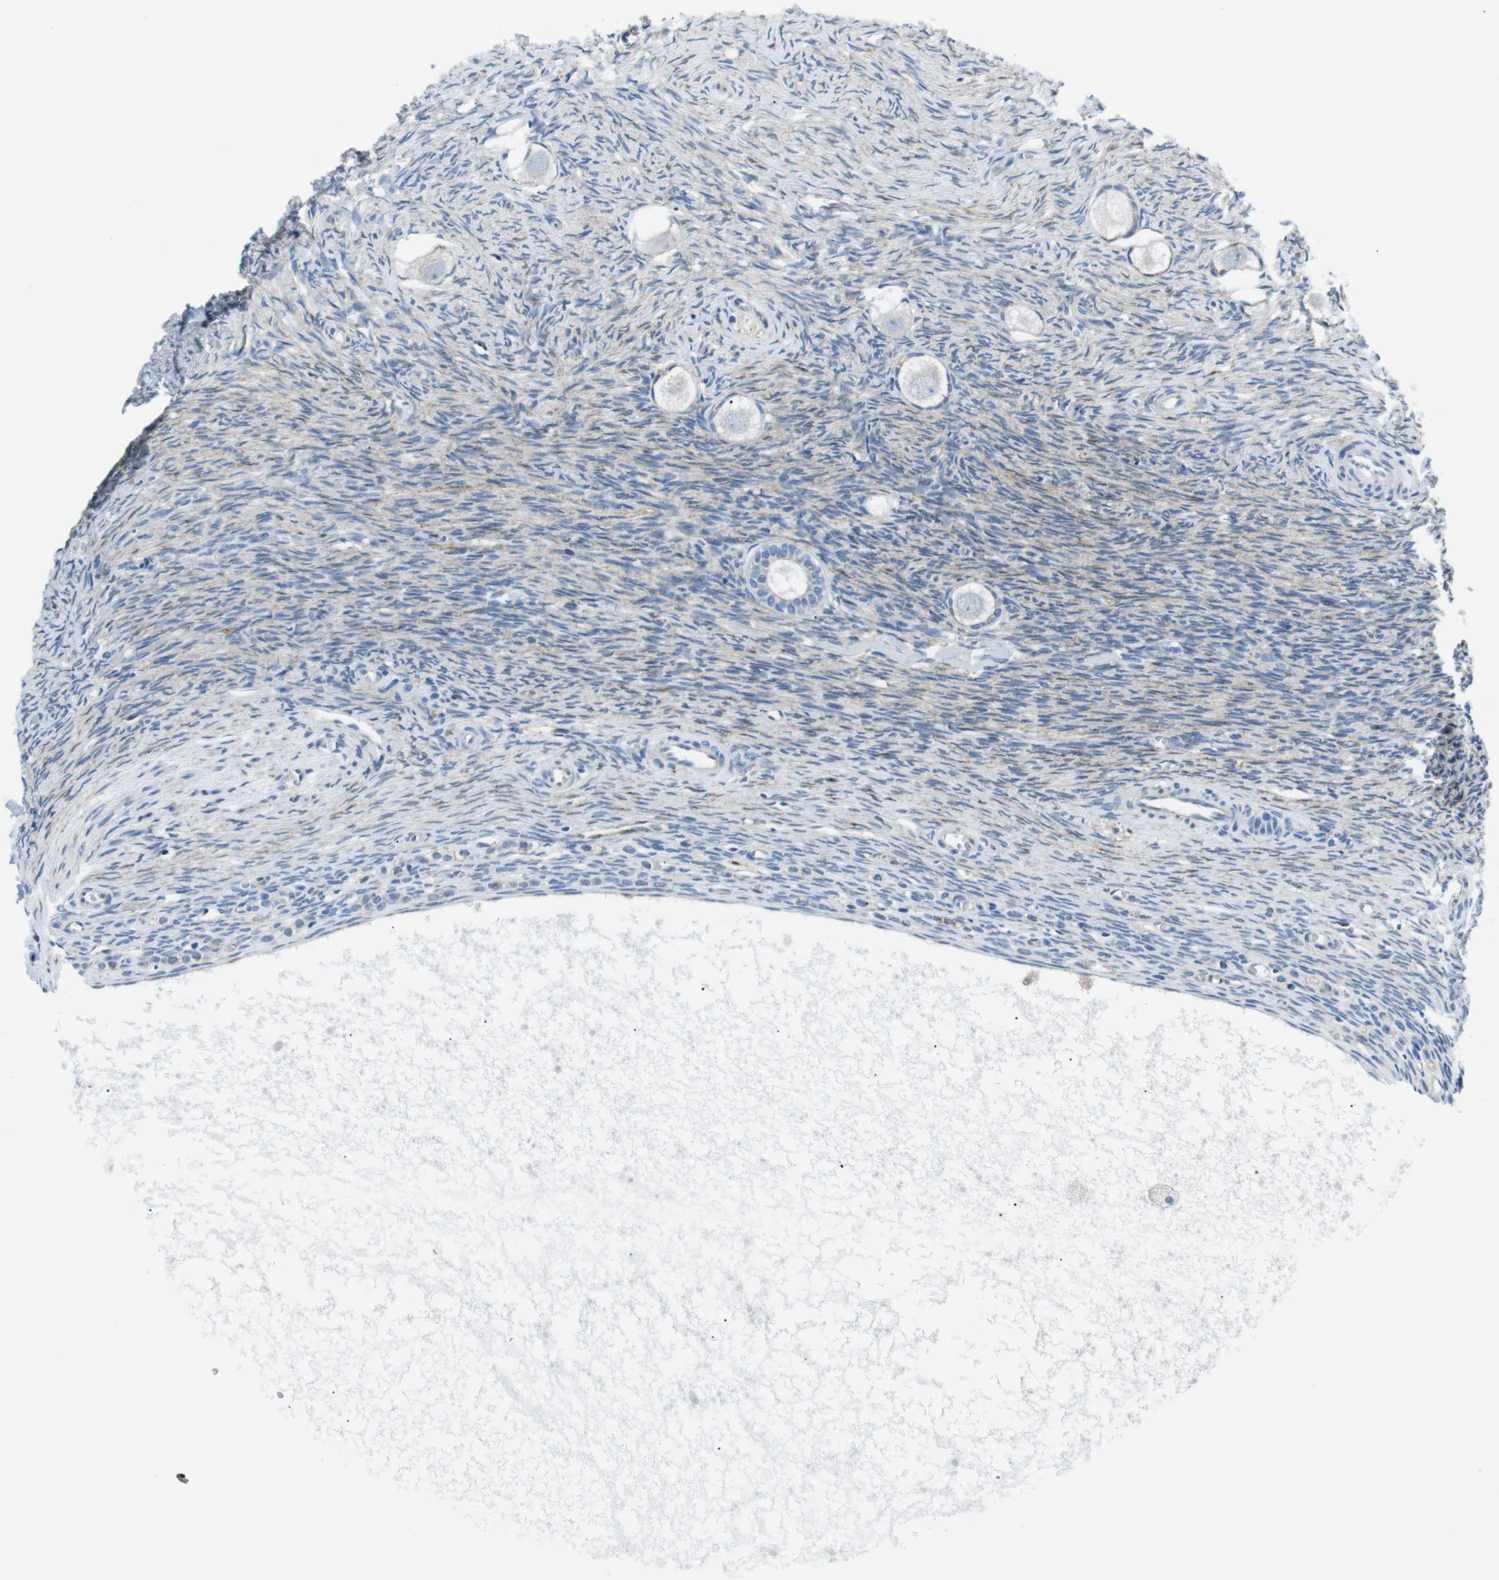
{"staining": {"intensity": "negative", "quantity": "none", "location": "none"}, "tissue": "ovary", "cell_type": "Follicle cells", "image_type": "normal", "snomed": [{"axis": "morphology", "description": "Normal tissue, NOS"}, {"axis": "topography", "description": "Ovary"}], "caption": "Follicle cells are negative for brown protein staining in unremarkable ovary. The staining is performed using DAB brown chromogen with nuclei counter-stained in using hematoxylin.", "gene": "CSF2RA", "patient": {"sex": "female", "age": 27}}